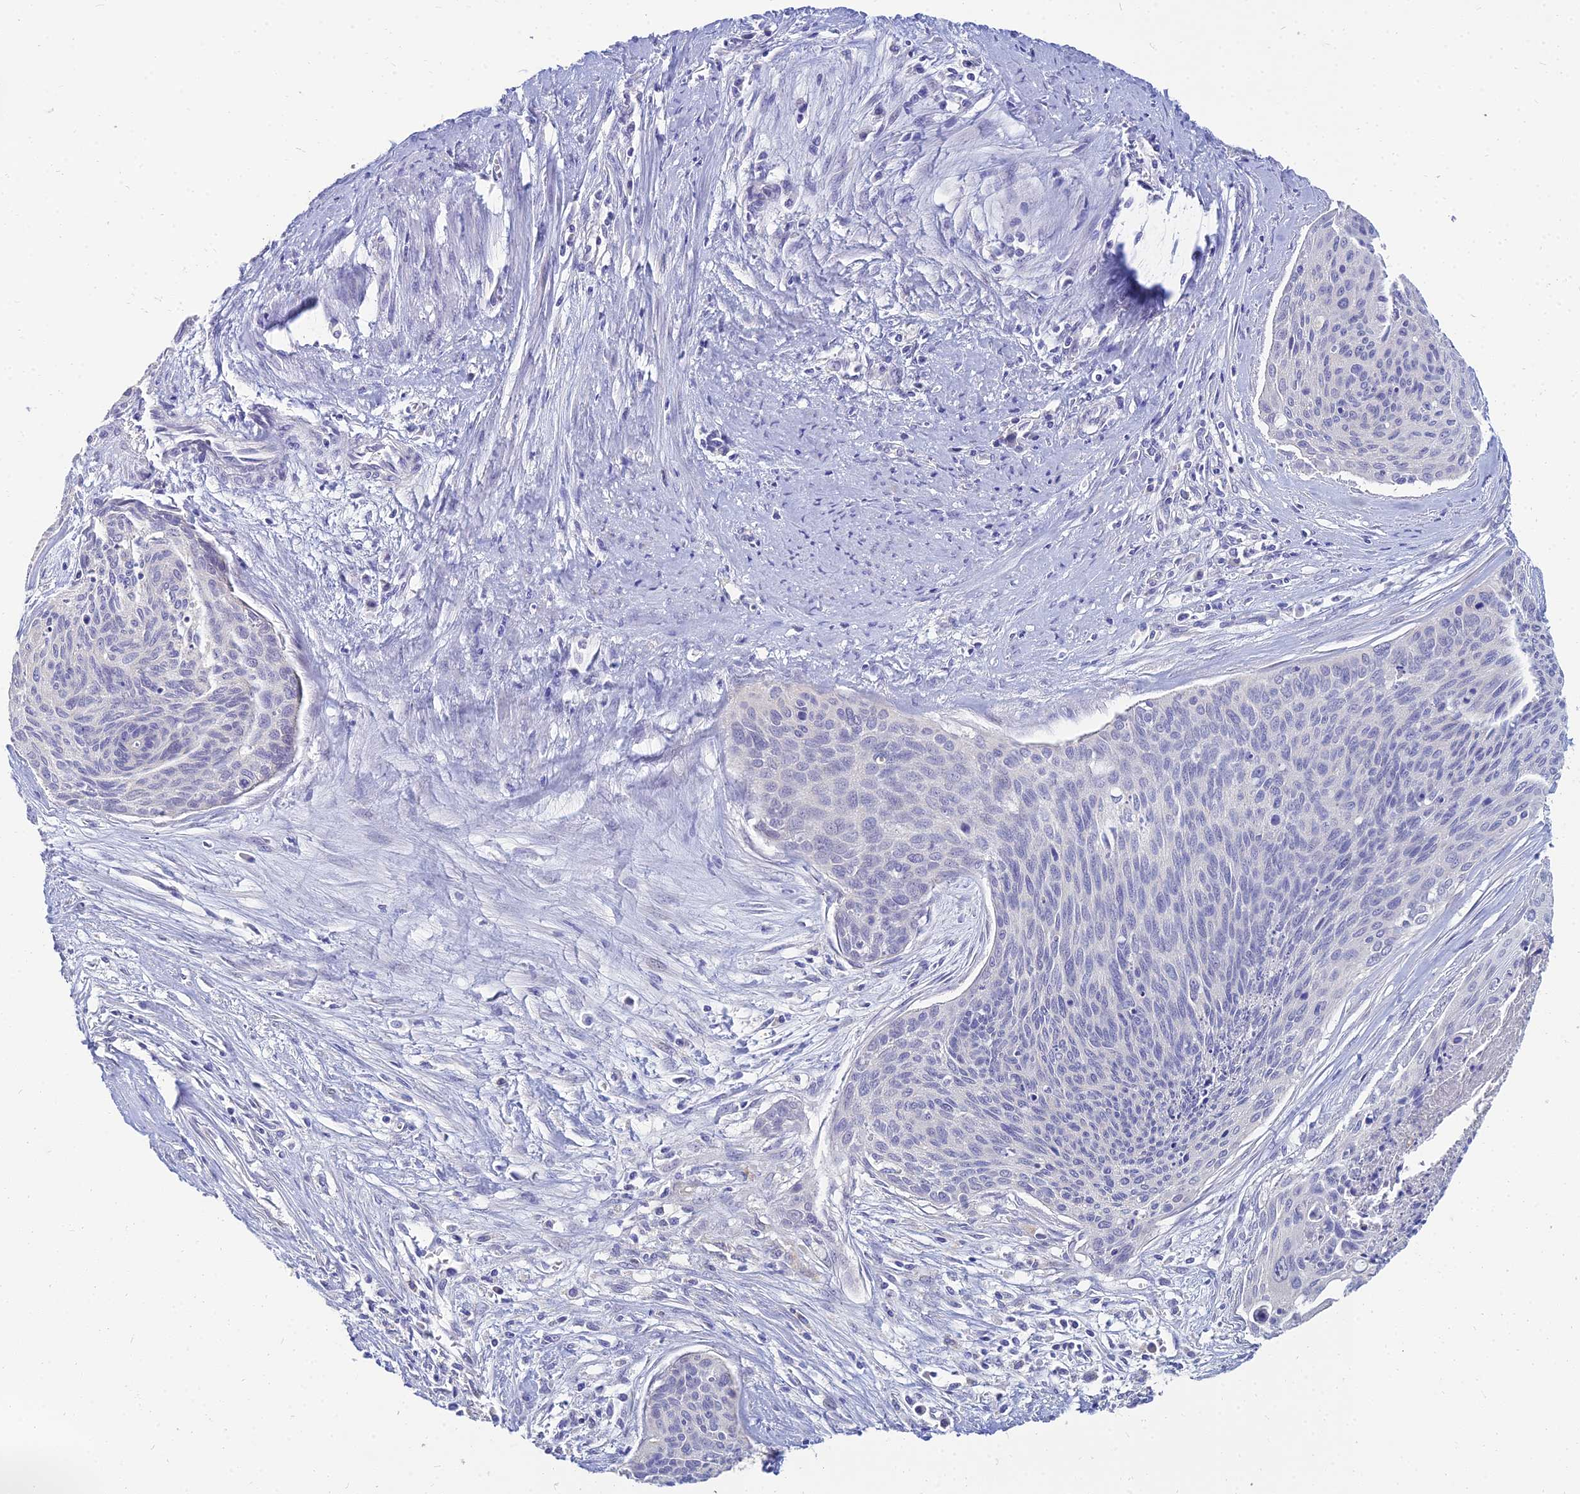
{"staining": {"intensity": "negative", "quantity": "none", "location": "none"}, "tissue": "cervical cancer", "cell_type": "Tumor cells", "image_type": "cancer", "snomed": [{"axis": "morphology", "description": "Squamous cell carcinoma, NOS"}, {"axis": "topography", "description": "Cervix"}], "caption": "Cervical cancer stained for a protein using IHC reveals no expression tumor cells.", "gene": "NPY", "patient": {"sex": "female", "age": 55}}